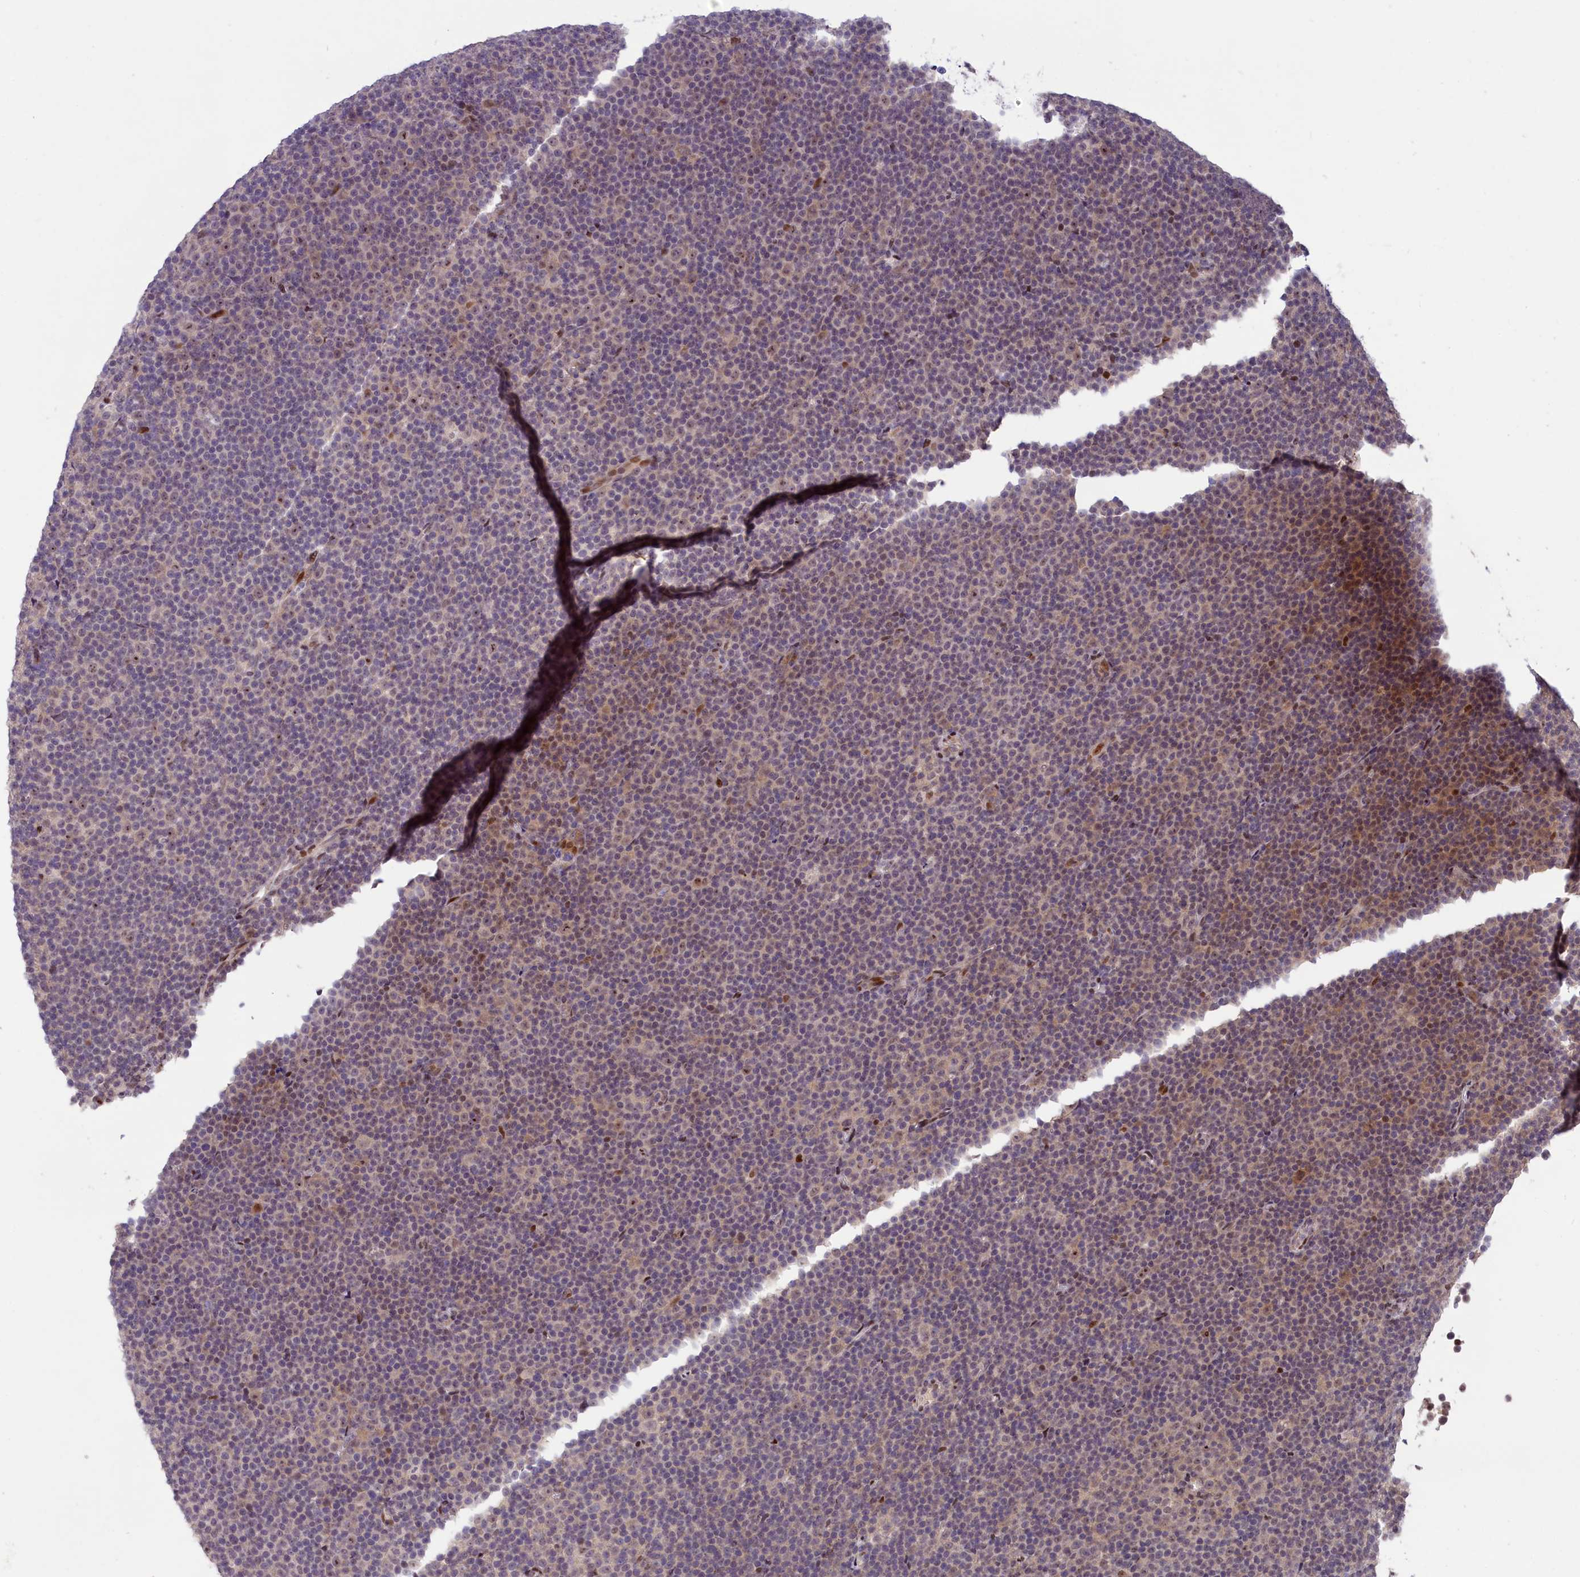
{"staining": {"intensity": "weak", "quantity": "<25%", "location": "nuclear"}, "tissue": "lymphoma", "cell_type": "Tumor cells", "image_type": "cancer", "snomed": [{"axis": "morphology", "description": "Malignant lymphoma, non-Hodgkin's type, Low grade"}, {"axis": "topography", "description": "Lymph node"}], "caption": "There is no significant staining in tumor cells of lymphoma.", "gene": "ANKS3", "patient": {"sex": "female", "age": 67}}